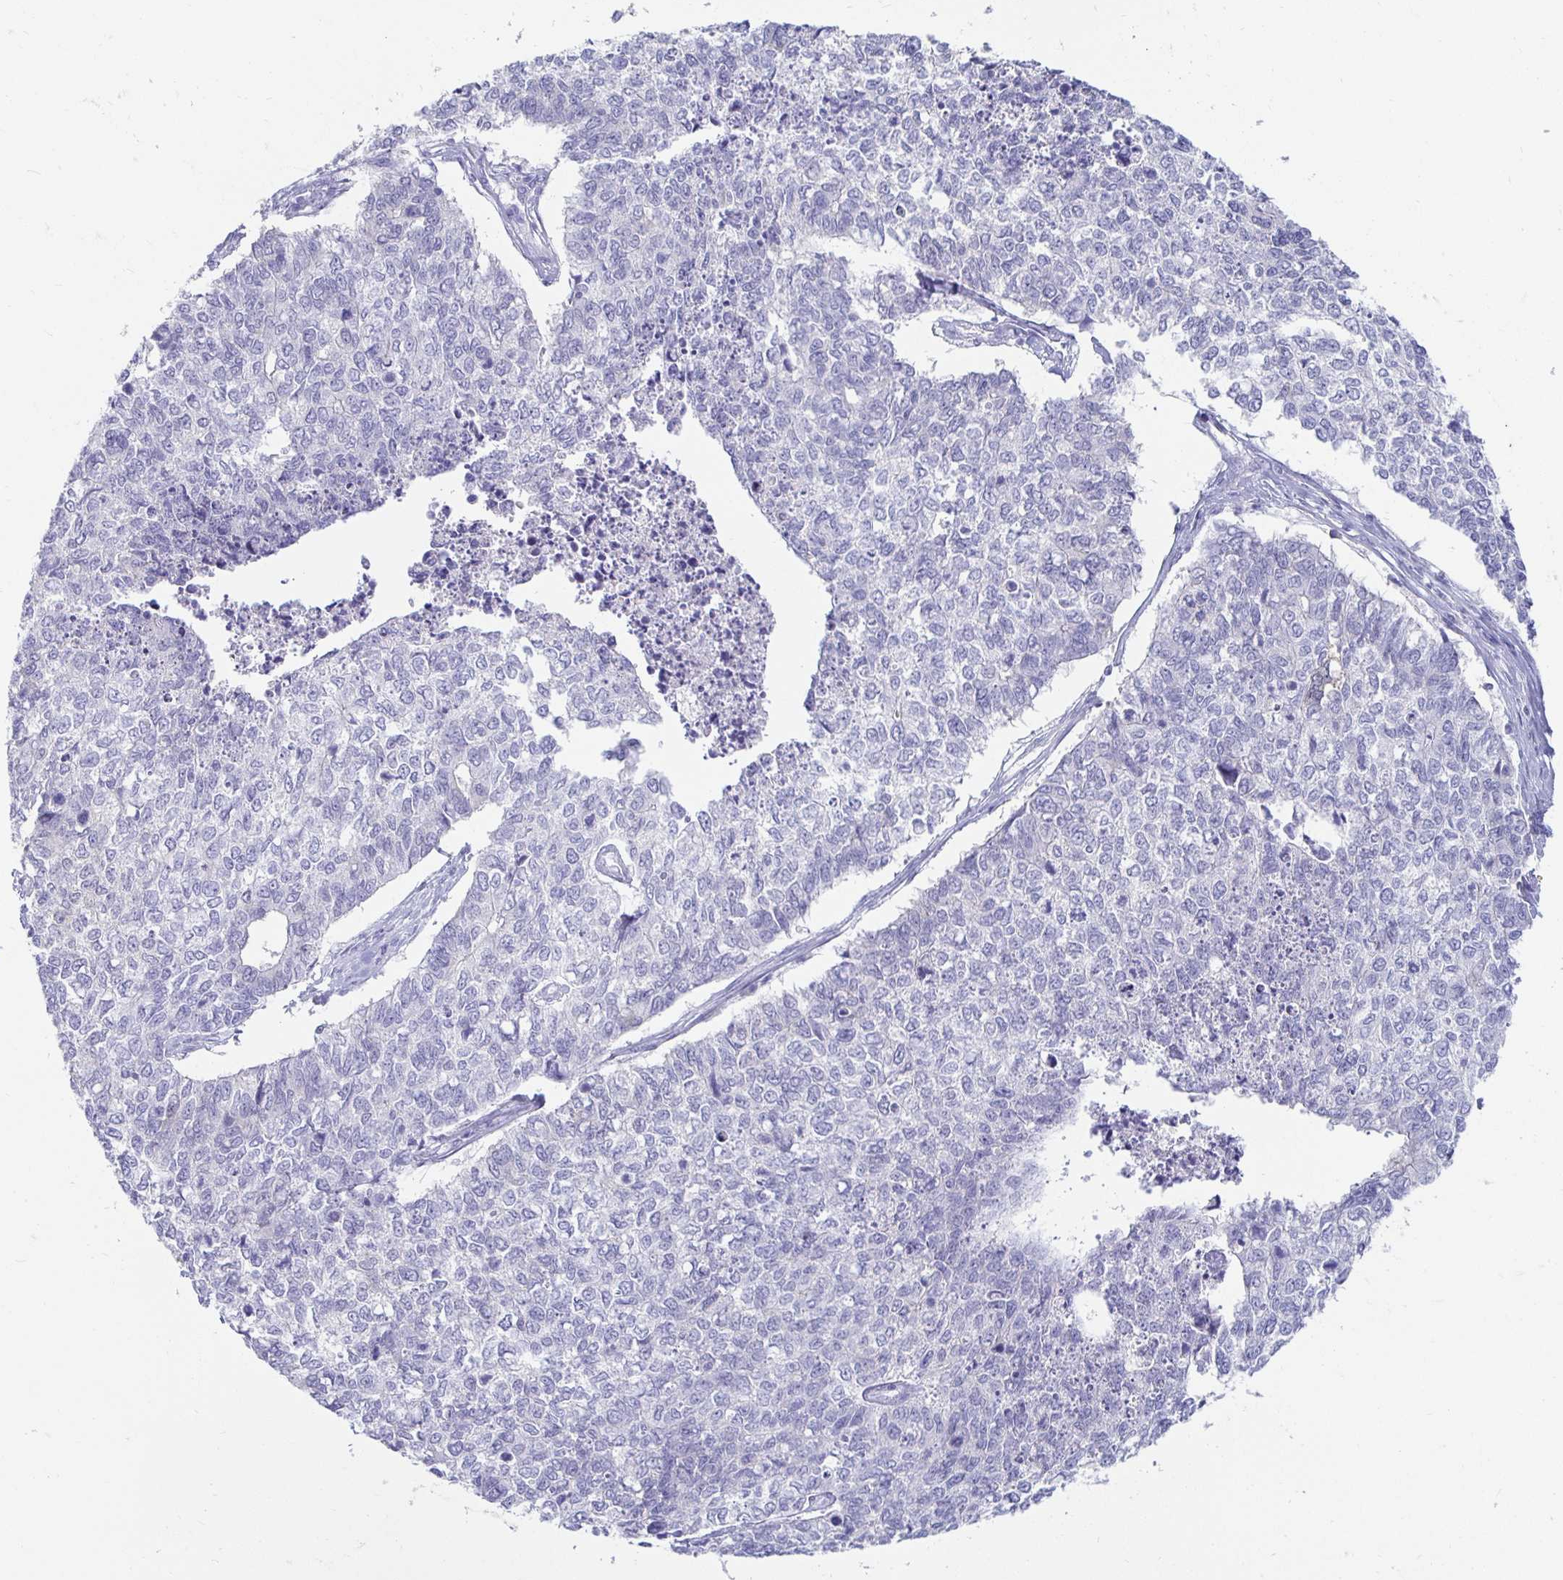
{"staining": {"intensity": "negative", "quantity": "none", "location": "none"}, "tissue": "cervical cancer", "cell_type": "Tumor cells", "image_type": "cancer", "snomed": [{"axis": "morphology", "description": "Adenocarcinoma, NOS"}, {"axis": "topography", "description": "Cervix"}], "caption": "This is an IHC micrograph of human adenocarcinoma (cervical). There is no expression in tumor cells.", "gene": "PEG10", "patient": {"sex": "female", "age": 63}}